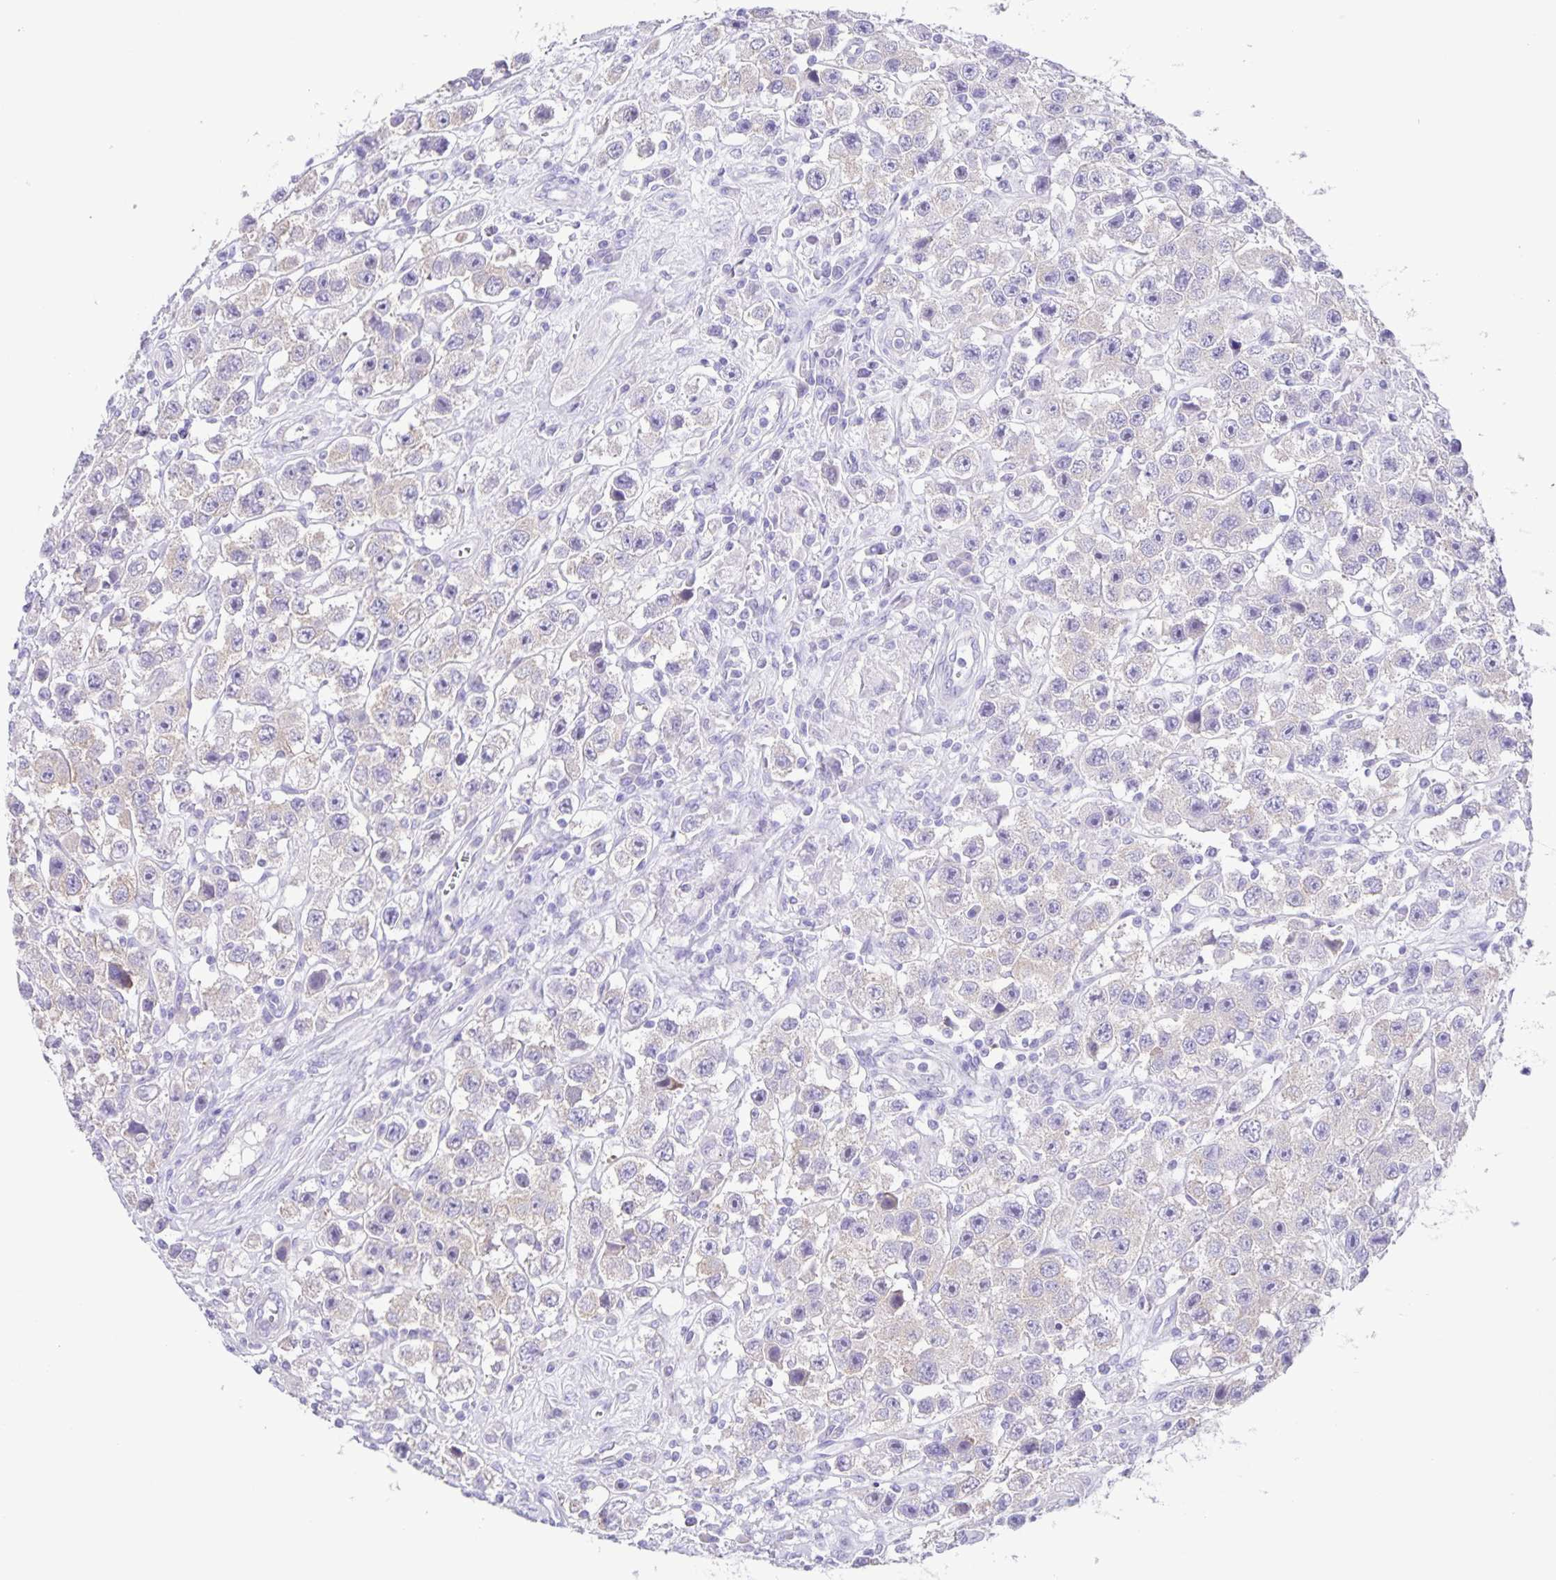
{"staining": {"intensity": "weak", "quantity": "<25%", "location": "cytoplasmic/membranous"}, "tissue": "testis cancer", "cell_type": "Tumor cells", "image_type": "cancer", "snomed": [{"axis": "morphology", "description": "Seminoma, NOS"}, {"axis": "topography", "description": "Testis"}], "caption": "Testis cancer (seminoma) stained for a protein using immunohistochemistry (IHC) exhibits no positivity tumor cells.", "gene": "CAPSL", "patient": {"sex": "male", "age": 45}}